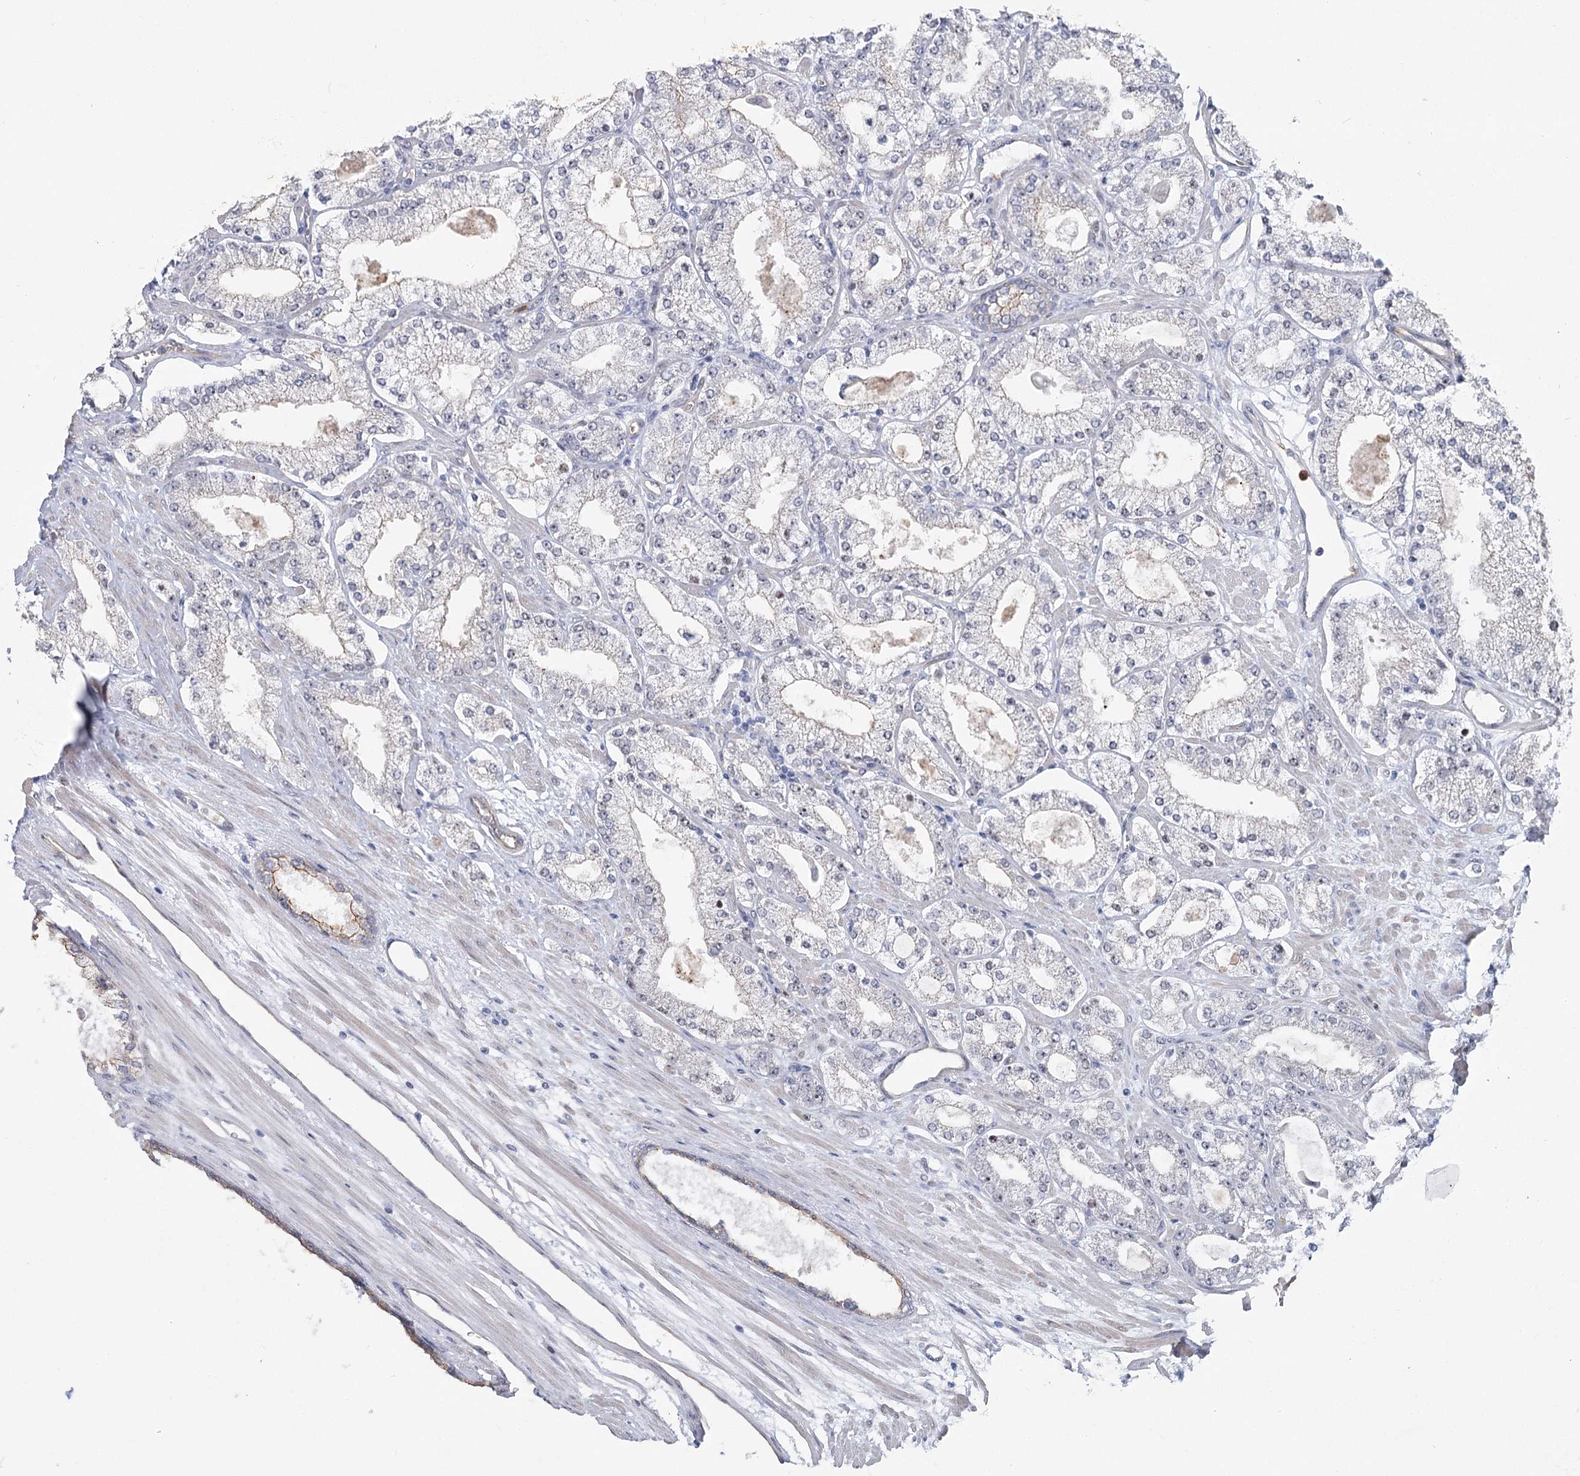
{"staining": {"intensity": "negative", "quantity": "none", "location": "none"}, "tissue": "prostate cancer", "cell_type": "Tumor cells", "image_type": "cancer", "snomed": [{"axis": "morphology", "description": "Adenocarcinoma, Low grade"}, {"axis": "topography", "description": "Prostate"}], "caption": "Tumor cells show no significant staining in prostate cancer (adenocarcinoma (low-grade)).", "gene": "ABHD8", "patient": {"sex": "male", "age": 69}}